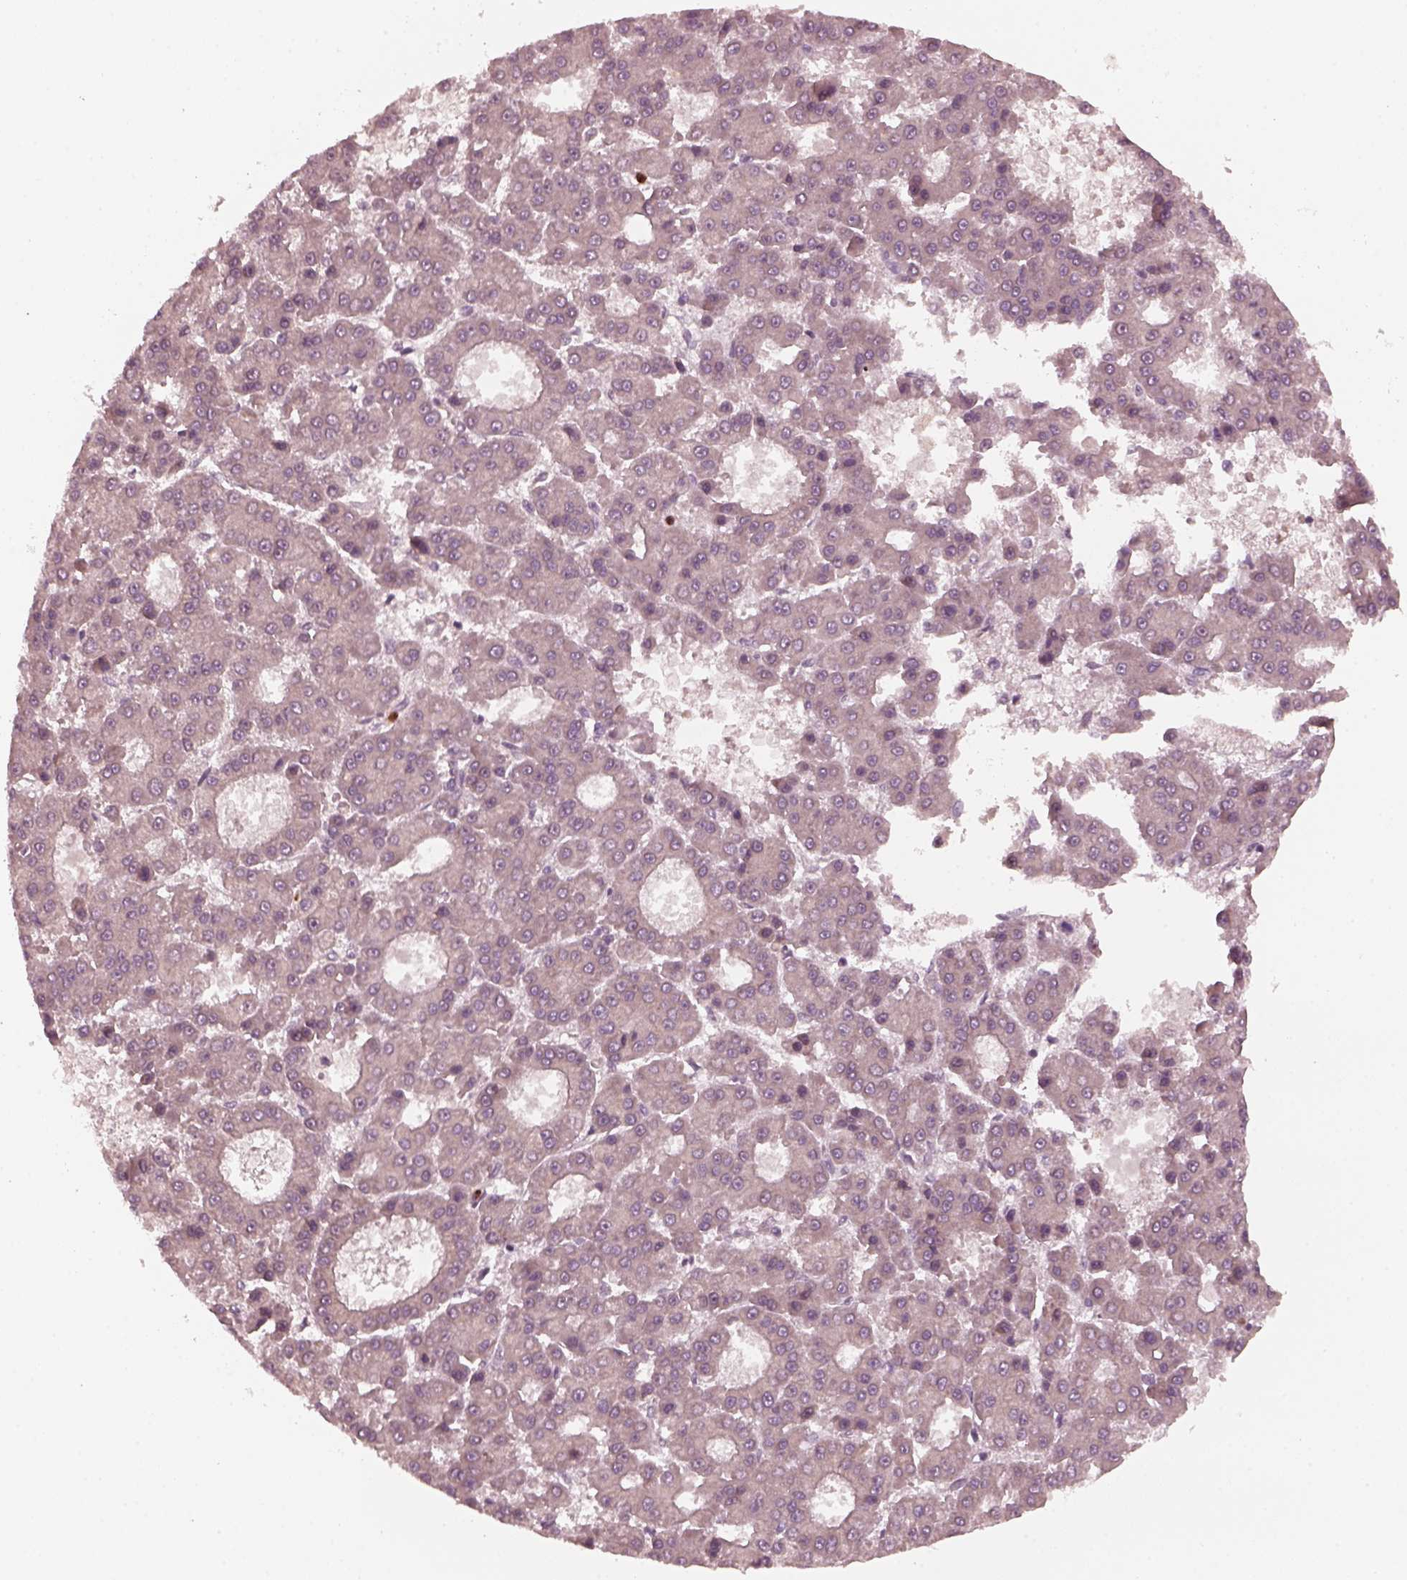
{"staining": {"intensity": "negative", "quantity": "none", "location": "none"}, "tissue": "liver cancer", "cell_type": "Tumor cells", "image_type": "cancer", "snomed": [{"axis": "morphology", "description": "Carcinoma, Hepatocellular, NOS"}, {"axis": "topography", "description": "Liver"}], "caption": "An IHC photomicrograph of liver hepatocellular carcinoma is shown. There is no staining in tumor cells of liver hepatocellular carcinoma.", "gene": "FAF2", "patient": {"sex": "male", "age": 70}}